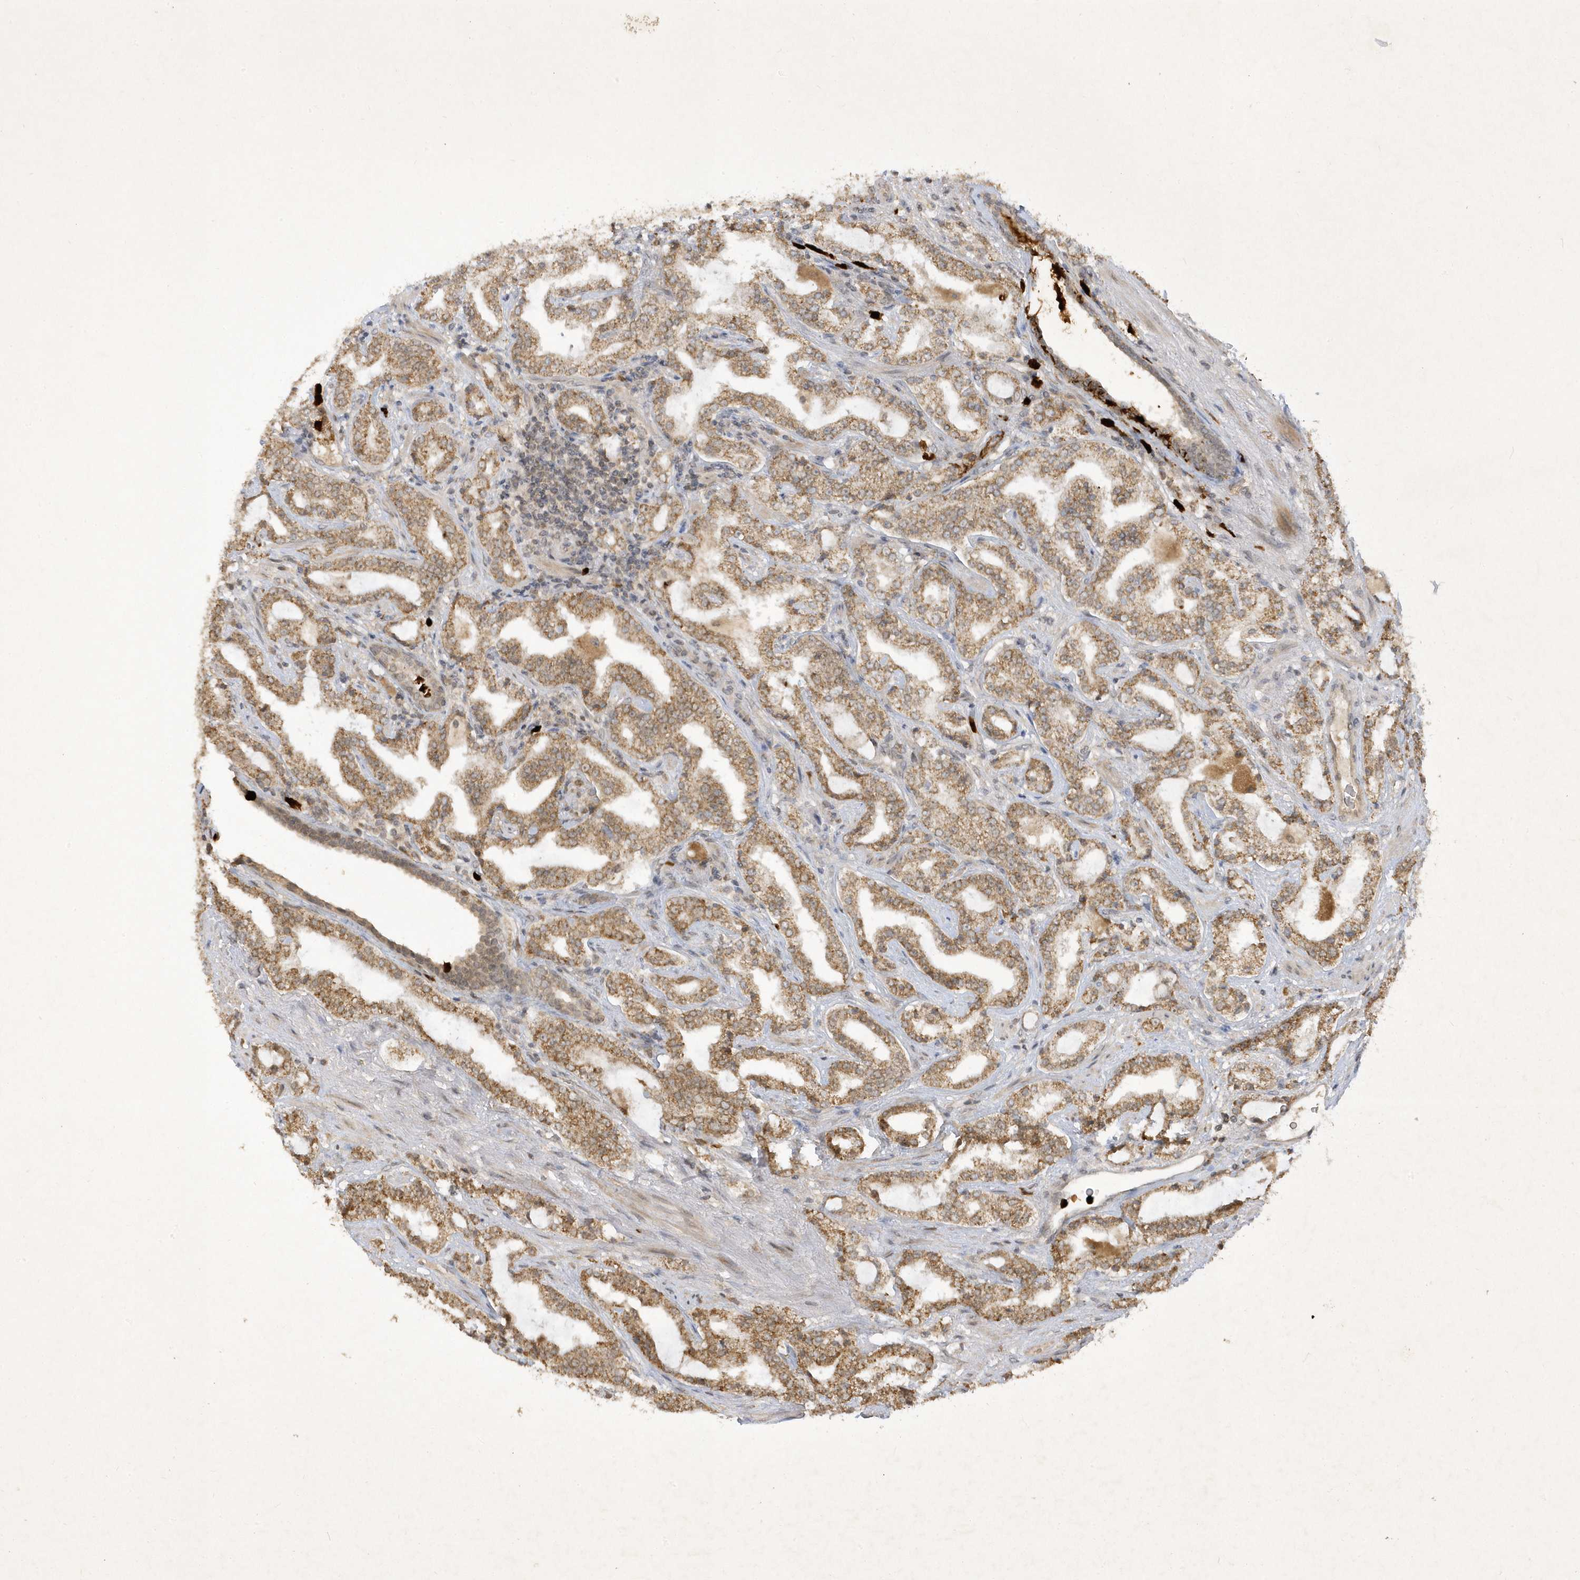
{"staining": {"intensity": "moderate", "quantity": ">75%", "location": "cytoplasmic/membranous"}, "tissue": "prostate cancer", "cell_type": "Tumor cells", "image_type": "cancer", "snomed": [{"axis": "morphology", "description": "Adenocarcinoma, High grade"}, {"axis": "topography", "description": "Prostate"}], "caption": "A histopathology image of human adenocarcinoma (high-grade) (prostate) stained for a protein reveals moderate cytoplasmic/membranous brown staining in tumor cells.", "gene": "ZNF213", "patient": {"sex": "male", "age": 64}}